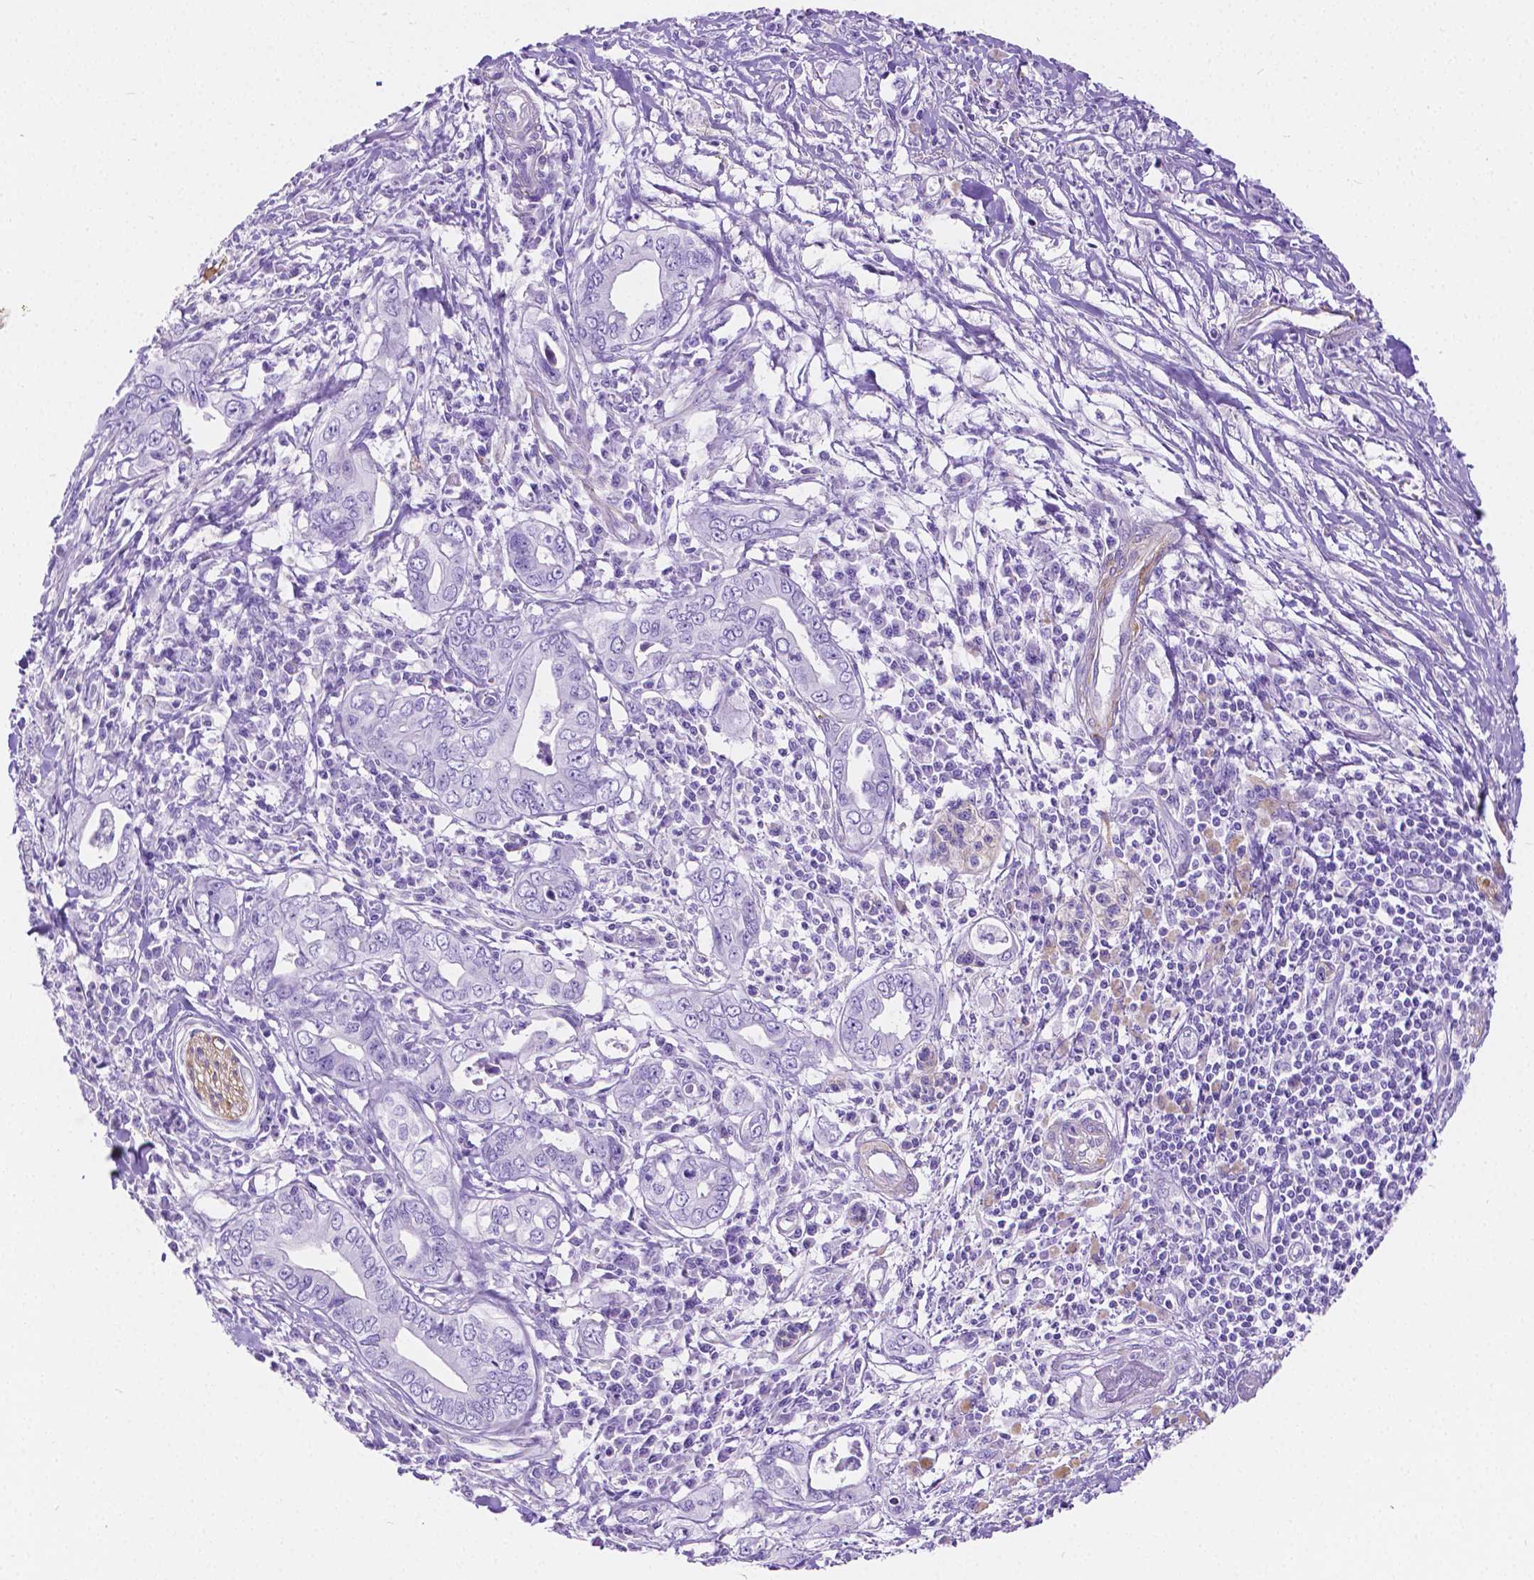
{"staining": {"intensity": "negative", "quantity": "none", "location": "none"}, "tissue": "pancreatic cancer", "cell_type": "Tumor cells", "image_type": "cancer", "snomed": [{"axis": "morphology", "description": "Adenocarcinoma, NOS"}, {"axis": "topography", "description": "Pancreas"}], "caption": "A histopathology image of human pancreatic adenocarcinoma is negative for staining in tumor cells.", "gene": "CHRM1", "patient": {"sex": "male", "age": 68}}